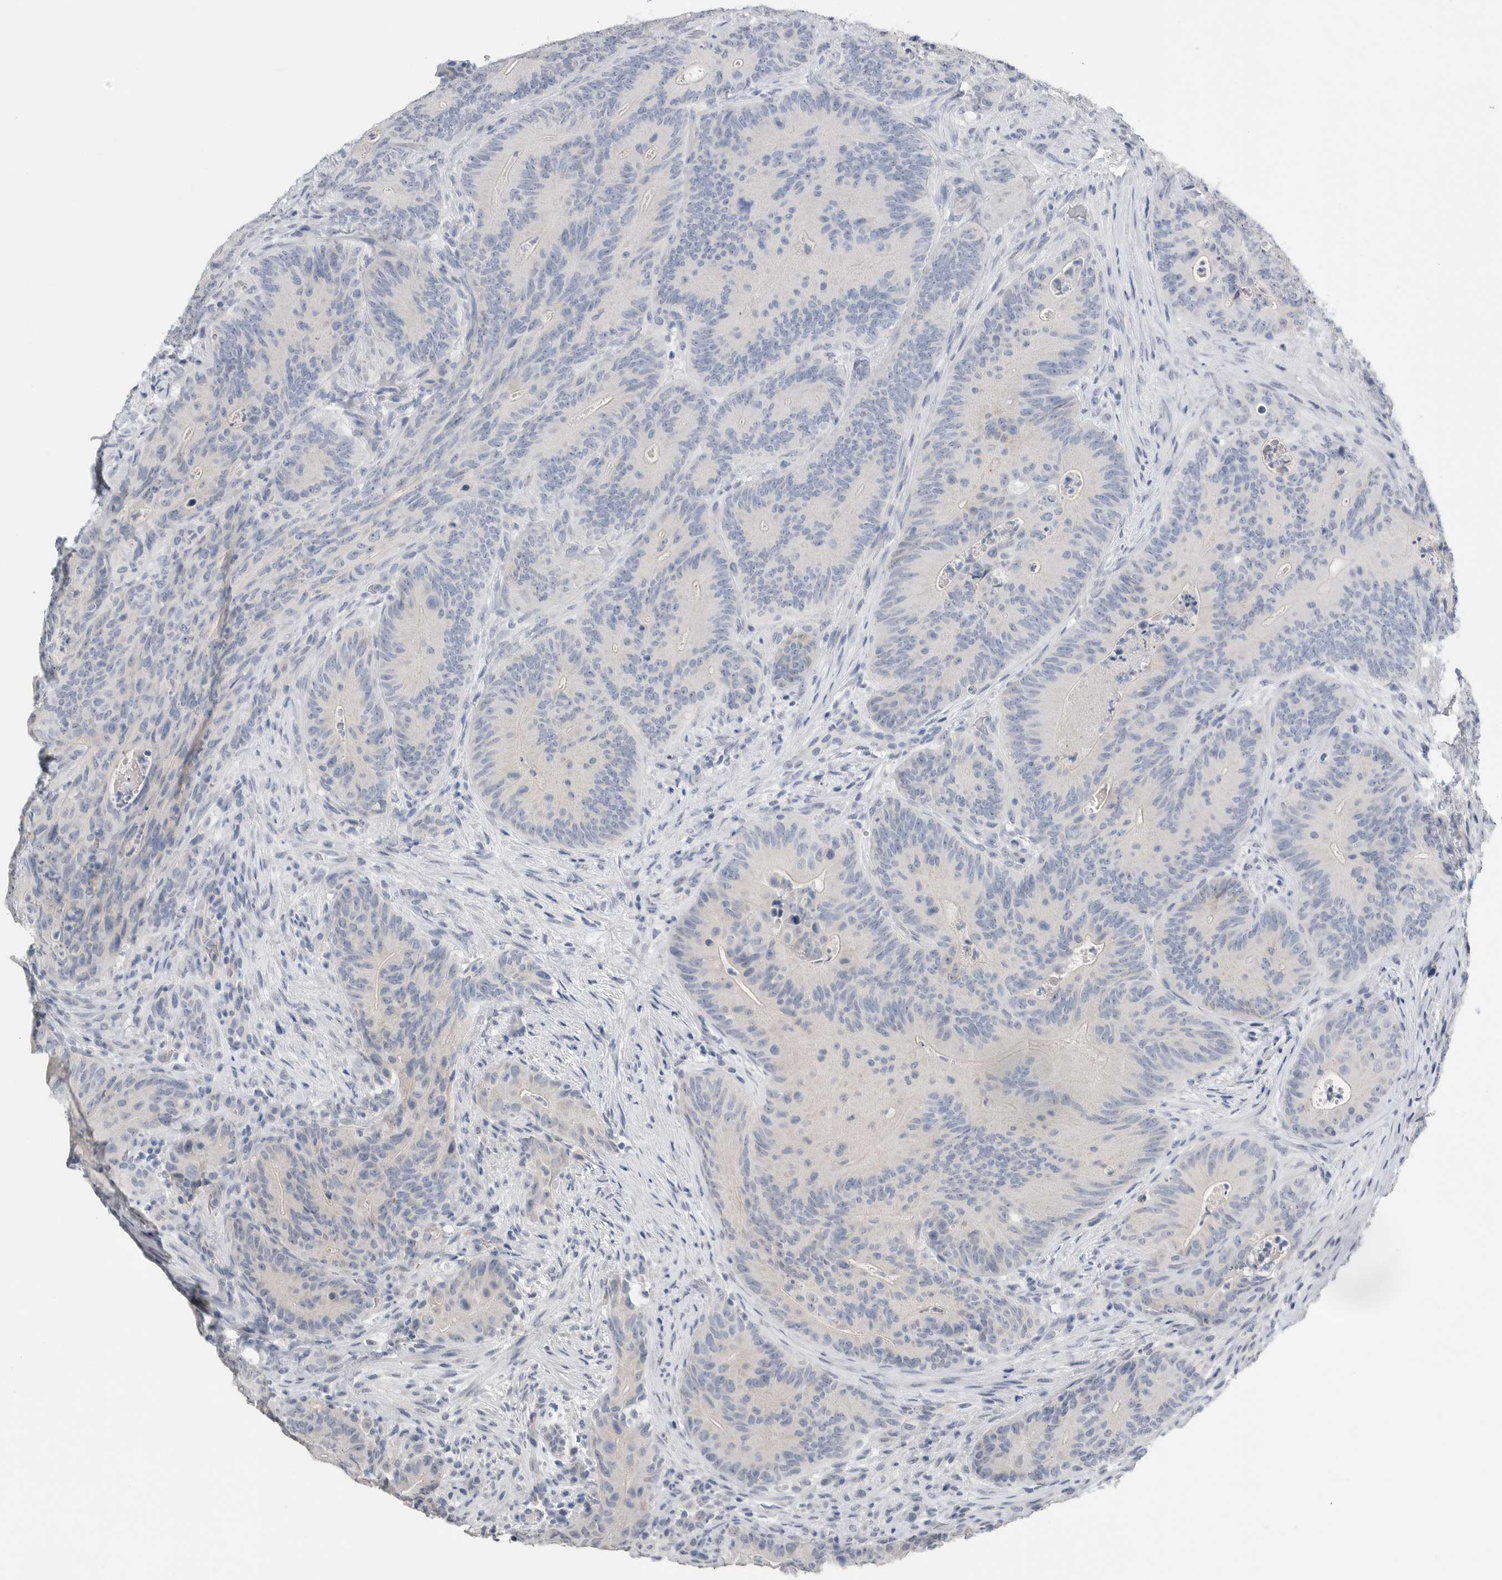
{"staining": {"intensity": "negative", "quantity": "none", "location": "none"}, "tissue": "colorectal cancer", "cell_type": "Tumor cells", "image_type": "cancer", "snomed": [{"axis": "morphology", "description": "Normal tissue, NOS"}, {"axis": "topography", "description": "Colon"}], "caption": "IHC histopathology image of neoplastic tissue: human colorectal cancer stained with DAB exhibits no significant protein staining in tumor cells. The staining is performed using DAB brown chromogen with nuclei counter-stained in using hematoxylin.", "gene": "FABP6", "patient": {"sex": "female", "age": 82}}